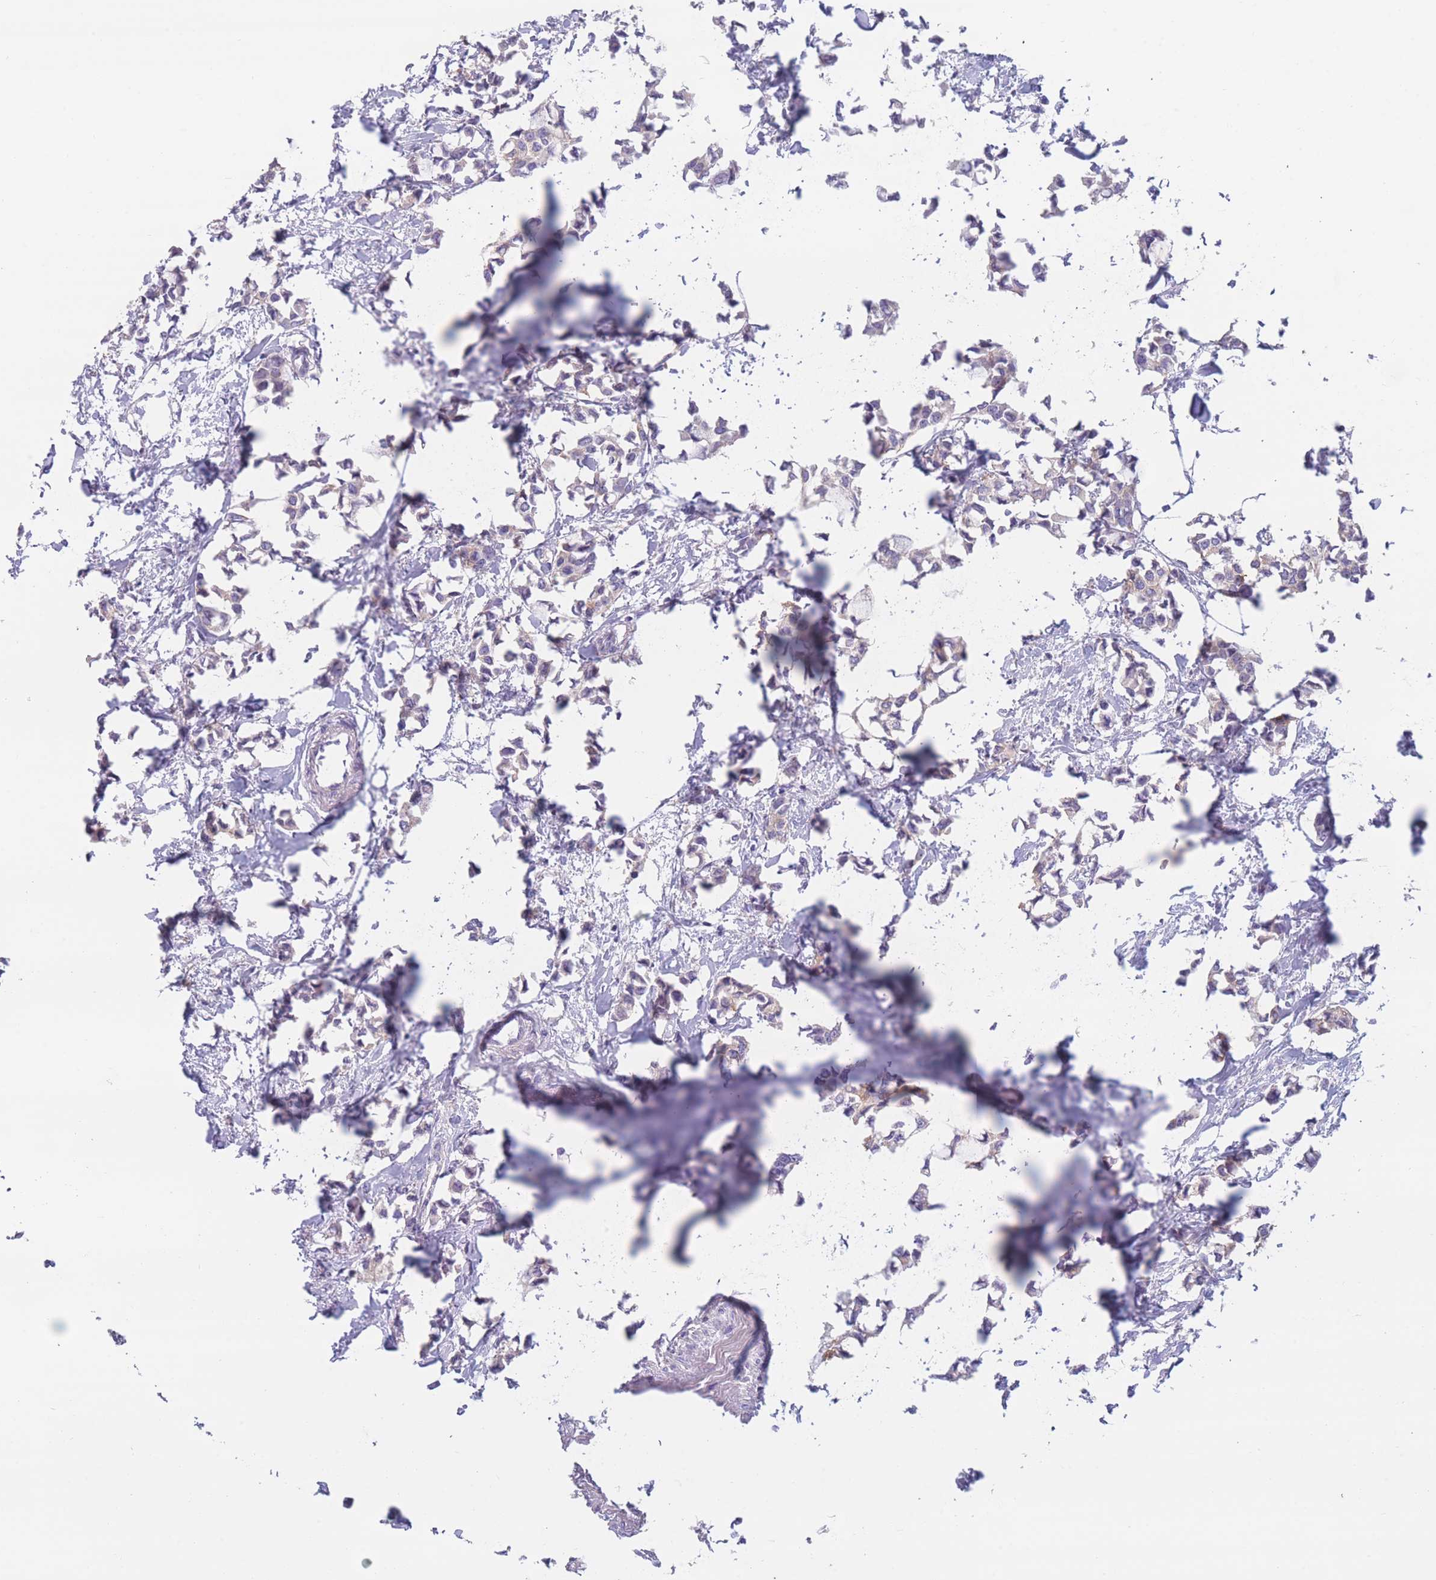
{"staining": {"intensity": "weak", "quantity": "<25%", "location": "cytoplasmic/membranous"}, "tissue": "breast cancer", "cell_type": "Tumor cells", "image_type": "cancer", "snomed": [{"axis": "morphology", "description": "Duct carcinoma"}, {"axis": "topography", "description": "Breast"}], "caption": "Breast cancer (intraductal carcinoma) was stained to show a protein in brown. There is no significant staining in tumor cells.", "gene": "PDE4A", "patient": {"sex": "female", "age": 73}}